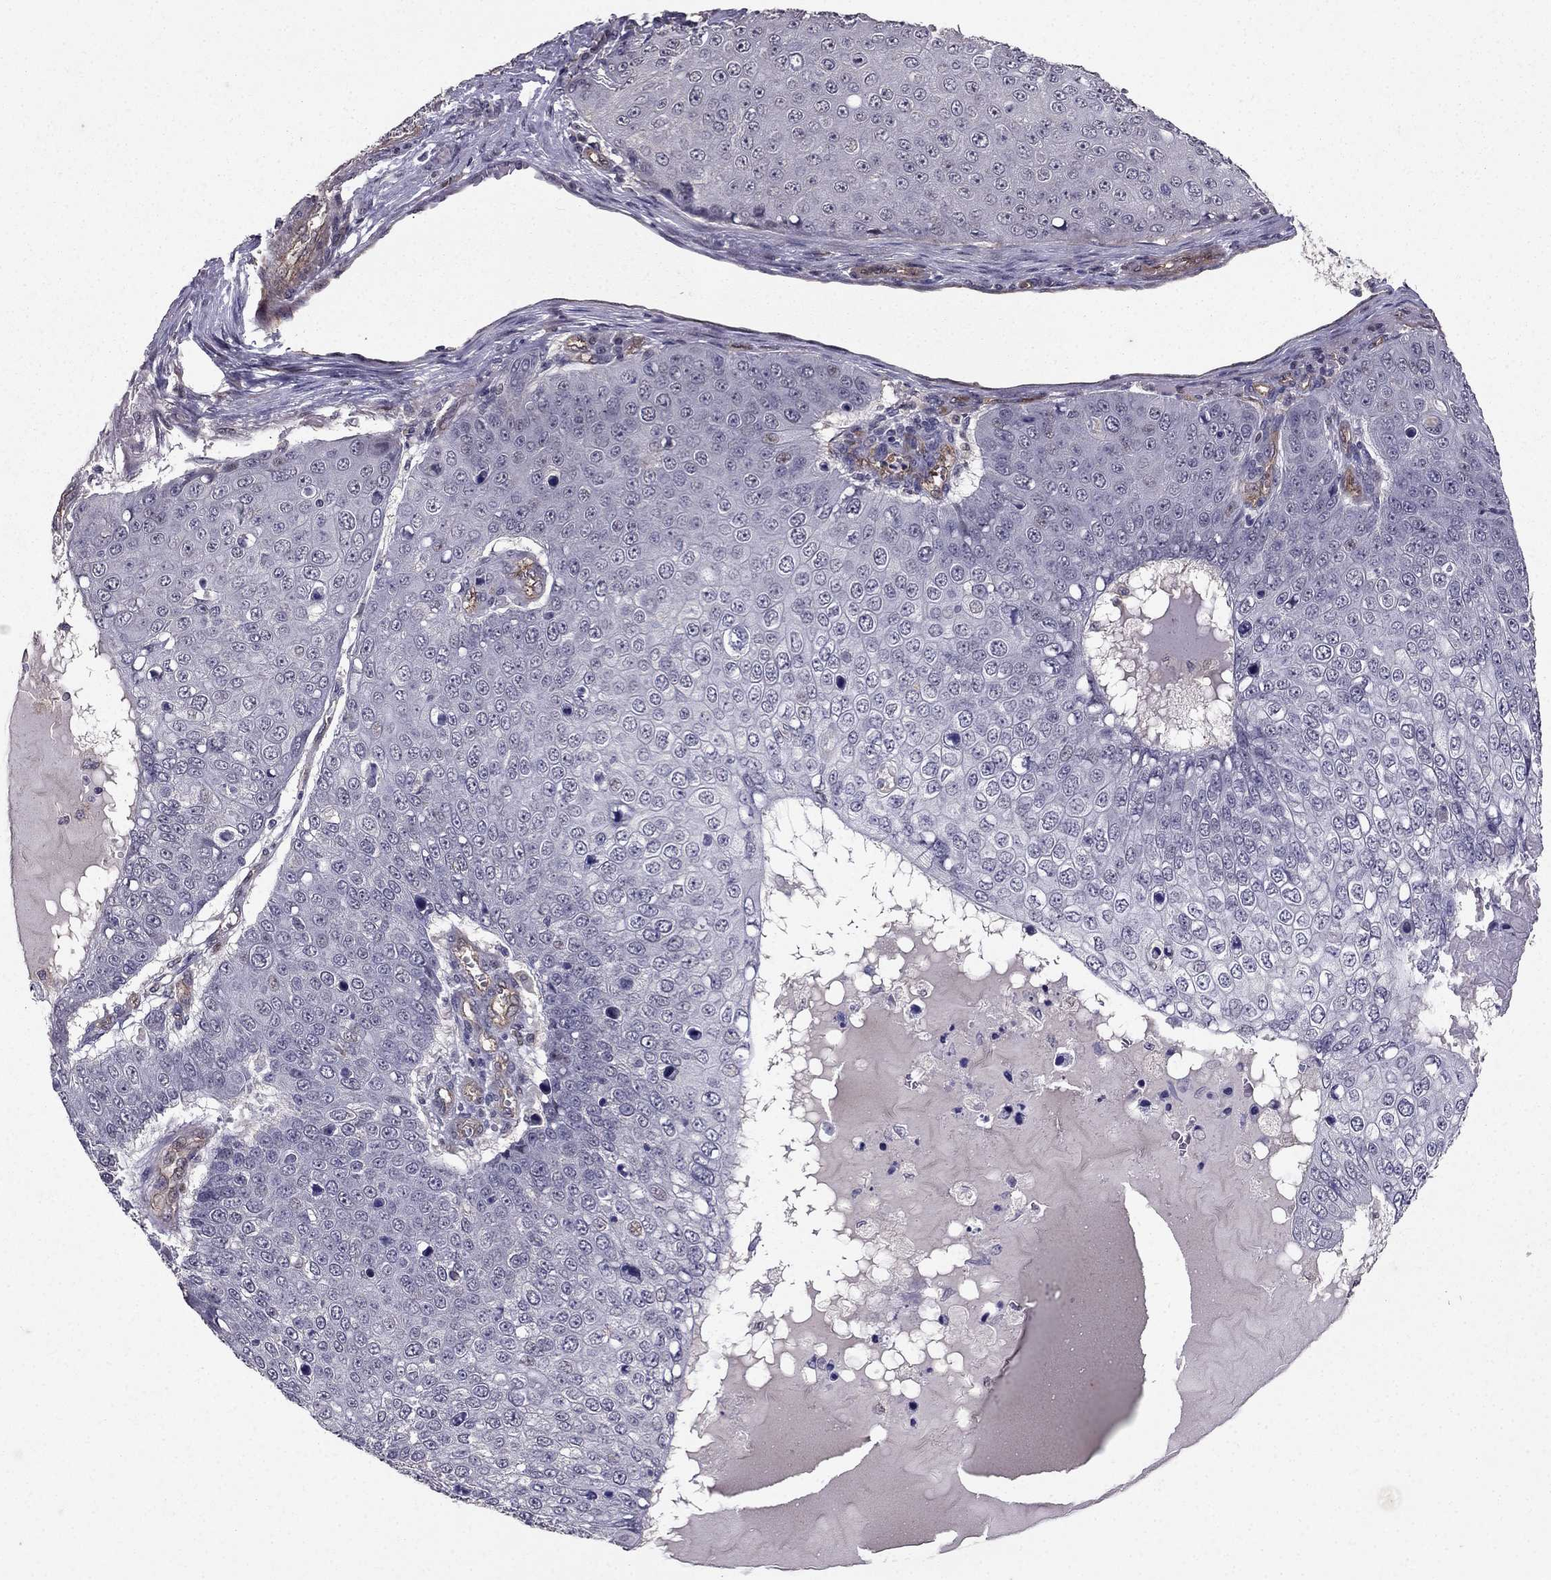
{"staining": {"intensity": "negative", "quantity": "none", "location": "none"}, "tissue": "skin cancer", "cell_type": "Tumor cells", "image_type": "cancer", "snomed": [{"axis": "morphology", "description": "Squamous cell carcinoma, NOS"}, {"axis": "topography", "description": "Skin"}], "caption": "Histopathology image shows no protein staining in tumor cells of skin squamous cell carcinoma tissue.", "gene": "RASIP1", "patient": {"sex": "male", "age": 71}}